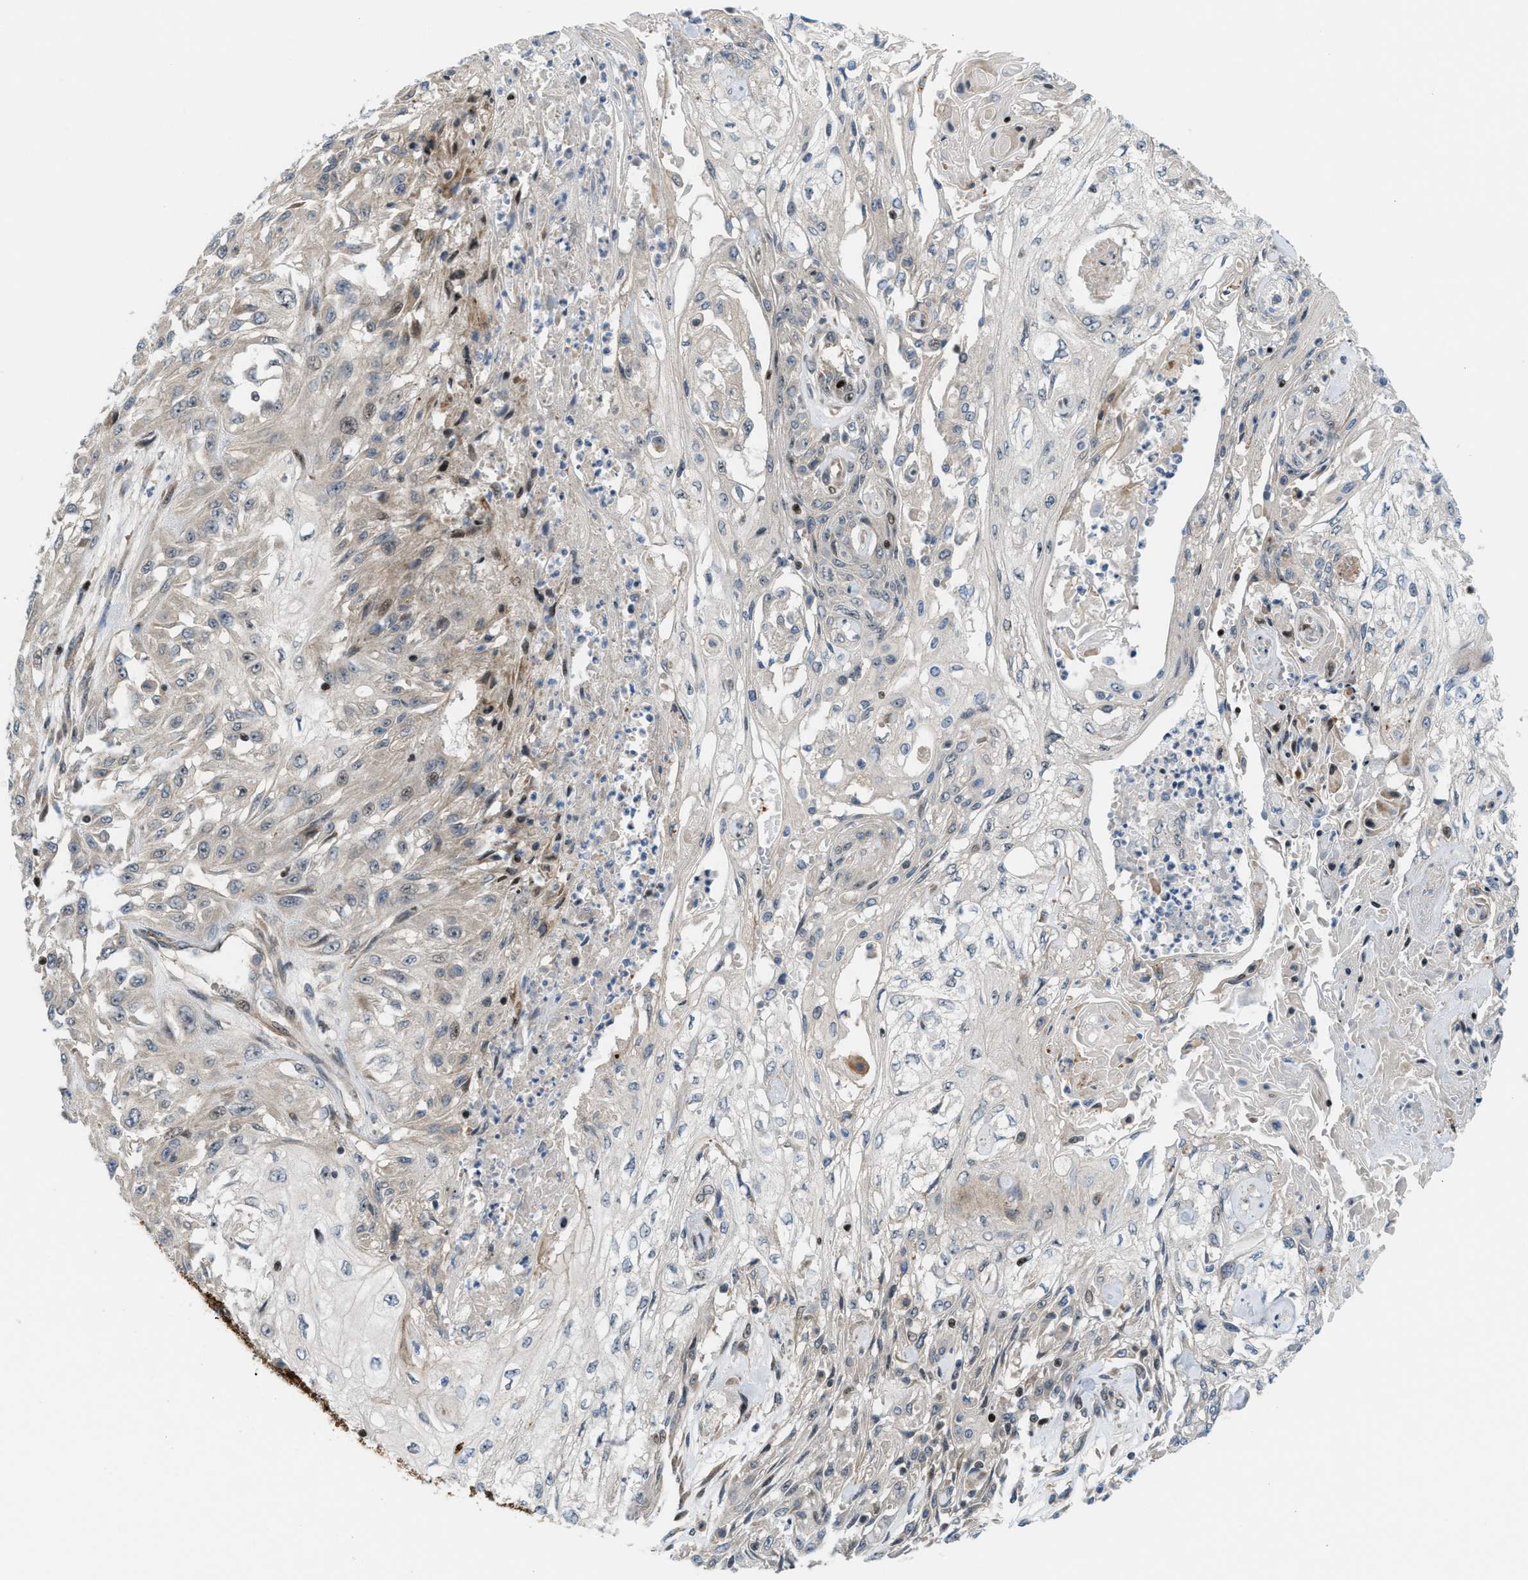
{"staining": {"intensity": "weak", "quantity": "<25%", "location": "cytoplasmic/membranous"}, "tissue": "skin cancer", "cell_type": "Tumor cells", "image_type": "cancer", "snomed": [{"axis": "morphology", "description": "Squamous cell carcinoma, NOS"}, {"axis": "morphology", "description": "Squamous cell carcinoma, metastatic, NOS"}, {"axis": "topography", "description": "Skin"}, {"axis": "topography", "description": "Lymph node"}], "caption": "IHC of squamous cell carcinoma (skin) exhibits no expression in tumor cells.", "gene": "ZNF276", "patient": {"sex": "male", "age": 75}}